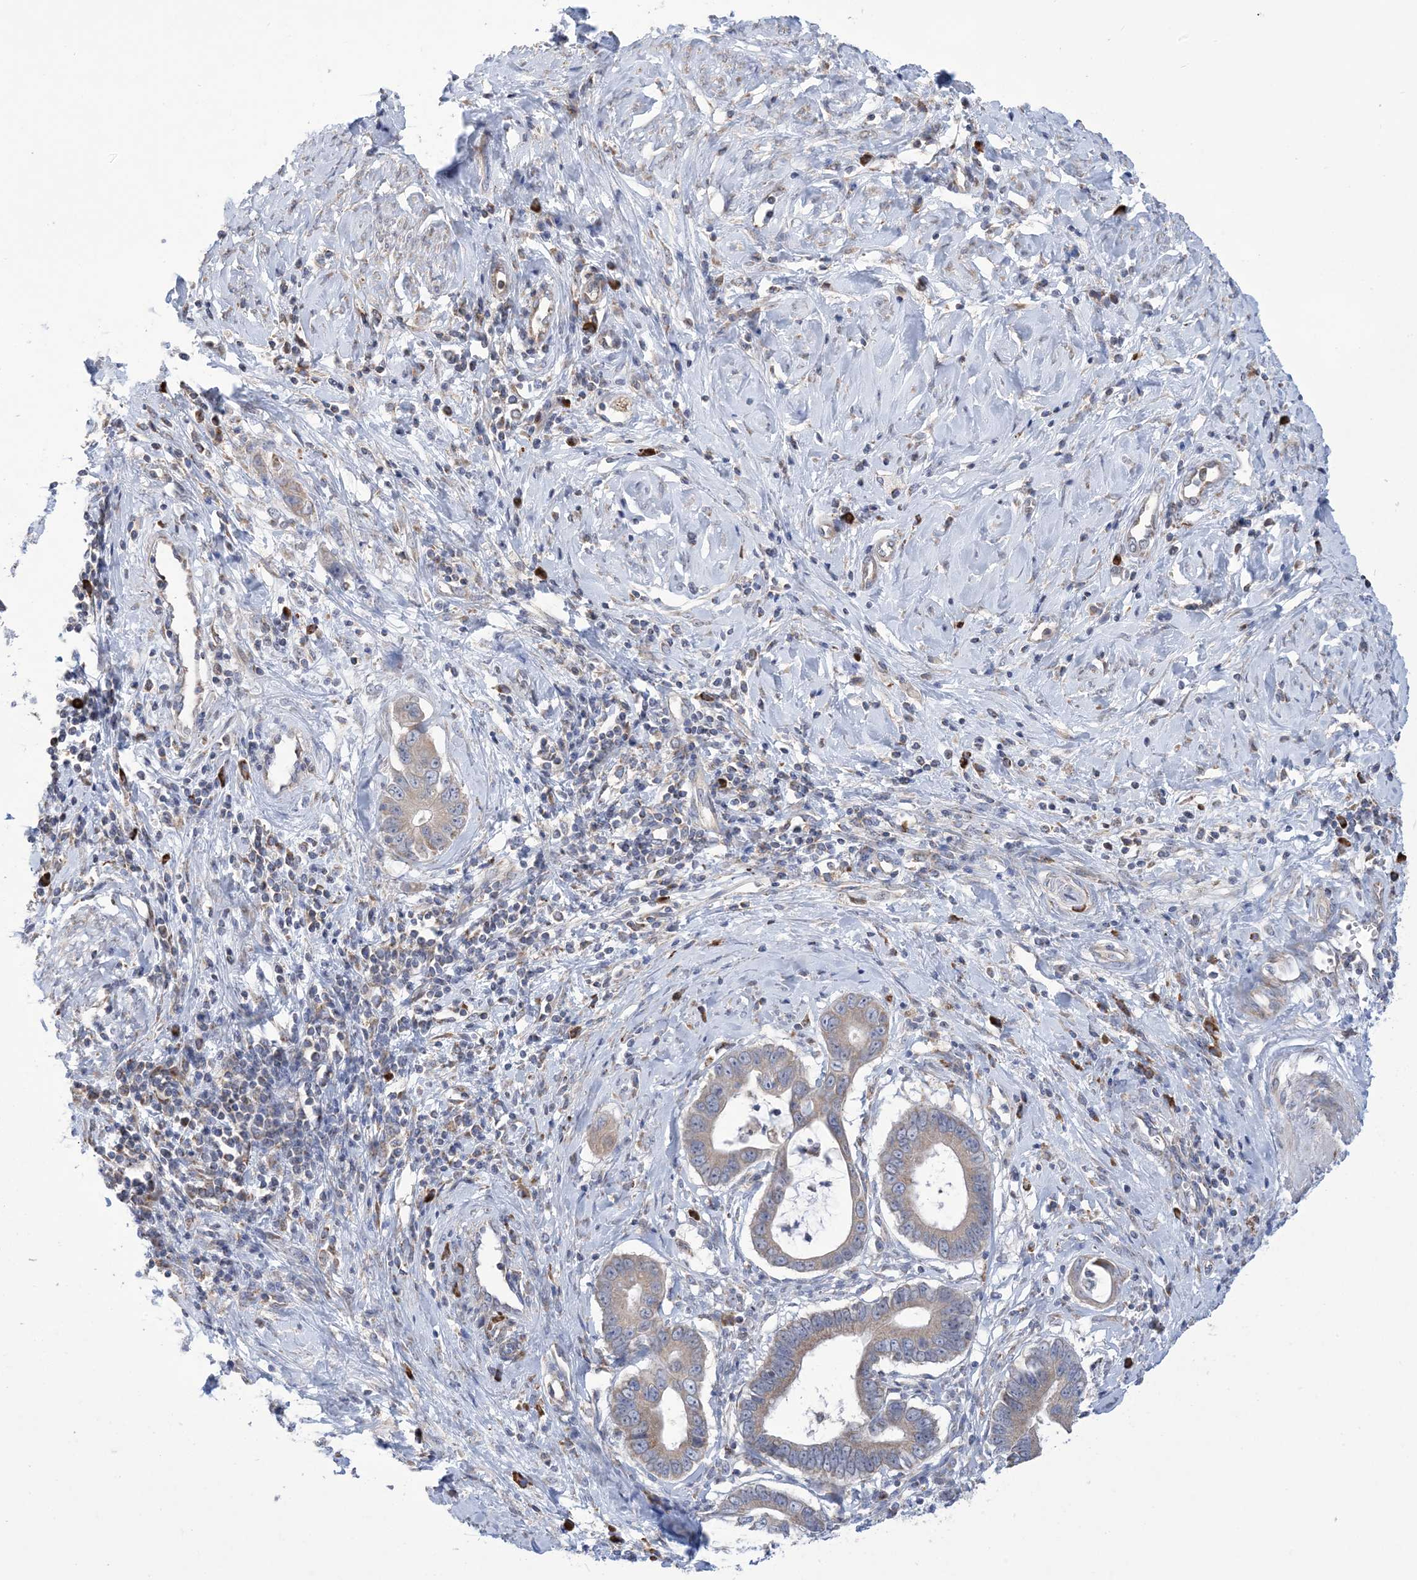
{"staining": {"intensity": "negative", "quantity": "none", "location": "none"}, "tissue": "cervical cancer", "cell_type": "Tumor cells", "image_type": "cancer", "snomed": [{"axis": "morphology", "description": "Adenocarcinoma, NOS"}, {"axis": "topography", "description": "Cervix"}], "caption": "This is an immunohistochemistry micrograph of adenocarcinoma (cervical). There is no expression in tumor cells.", "gene": "CLEC16A", "patient": {"sex": "female", "age": 44}}